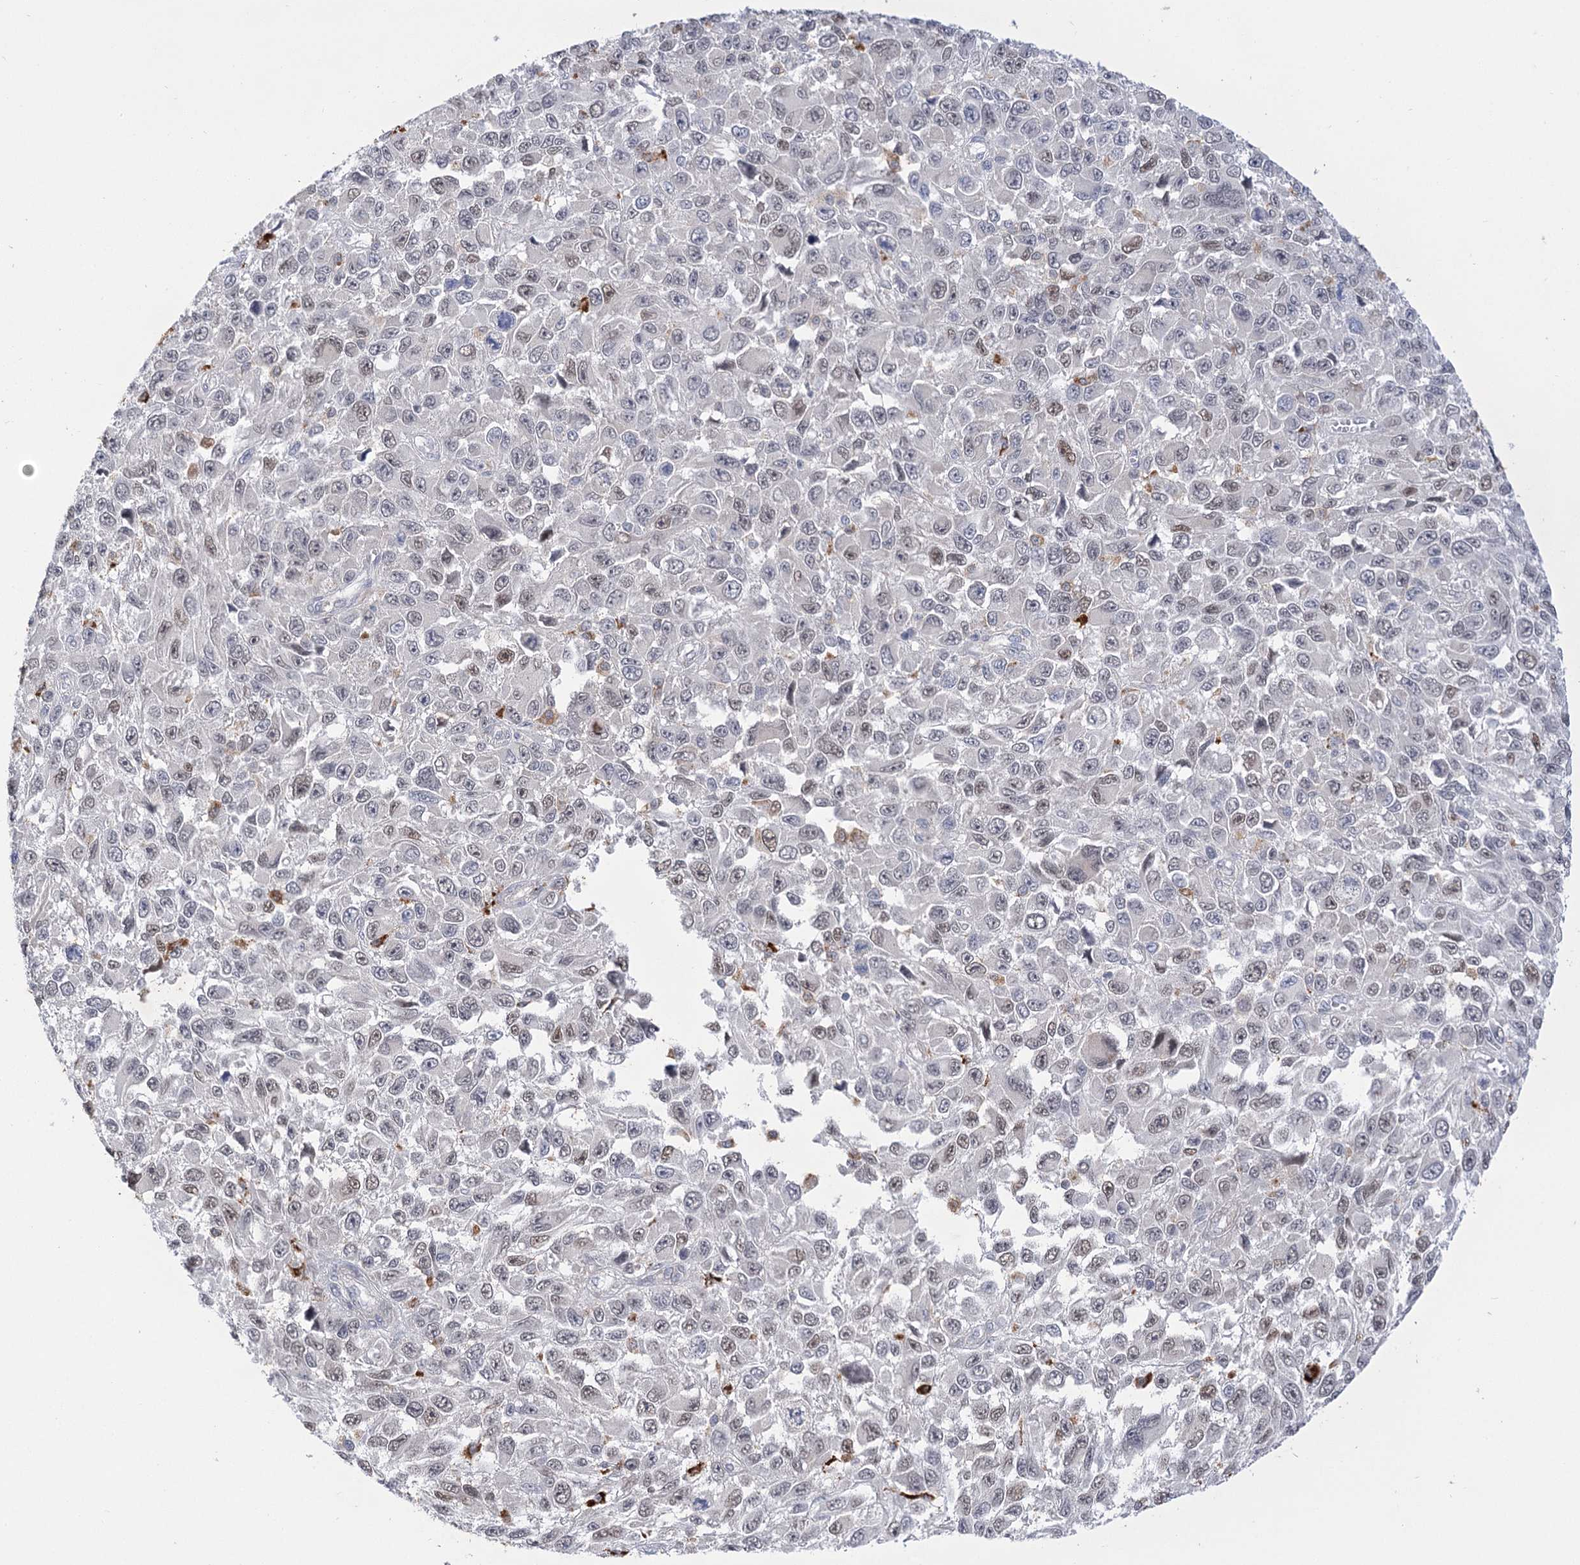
{"staining": {"intensity": "weak", "quantity": "25%-75%", "location": "nuclear"}, "tissue": "melanoma", "cell_type": "Tumor cells", "image_type": "cancer", "snomed": [{"axis": "morphology", "description": "Malignant melanoma, NOS"}, {"axis": "topography", "description": "Skin"}], "caption": "Tumor cells reveal low levels of weak nuclear expression in about 25%-75% of cells in human melanoma.", "gene": "SIAE", "patient": {"sex": "female", "age": 96}}